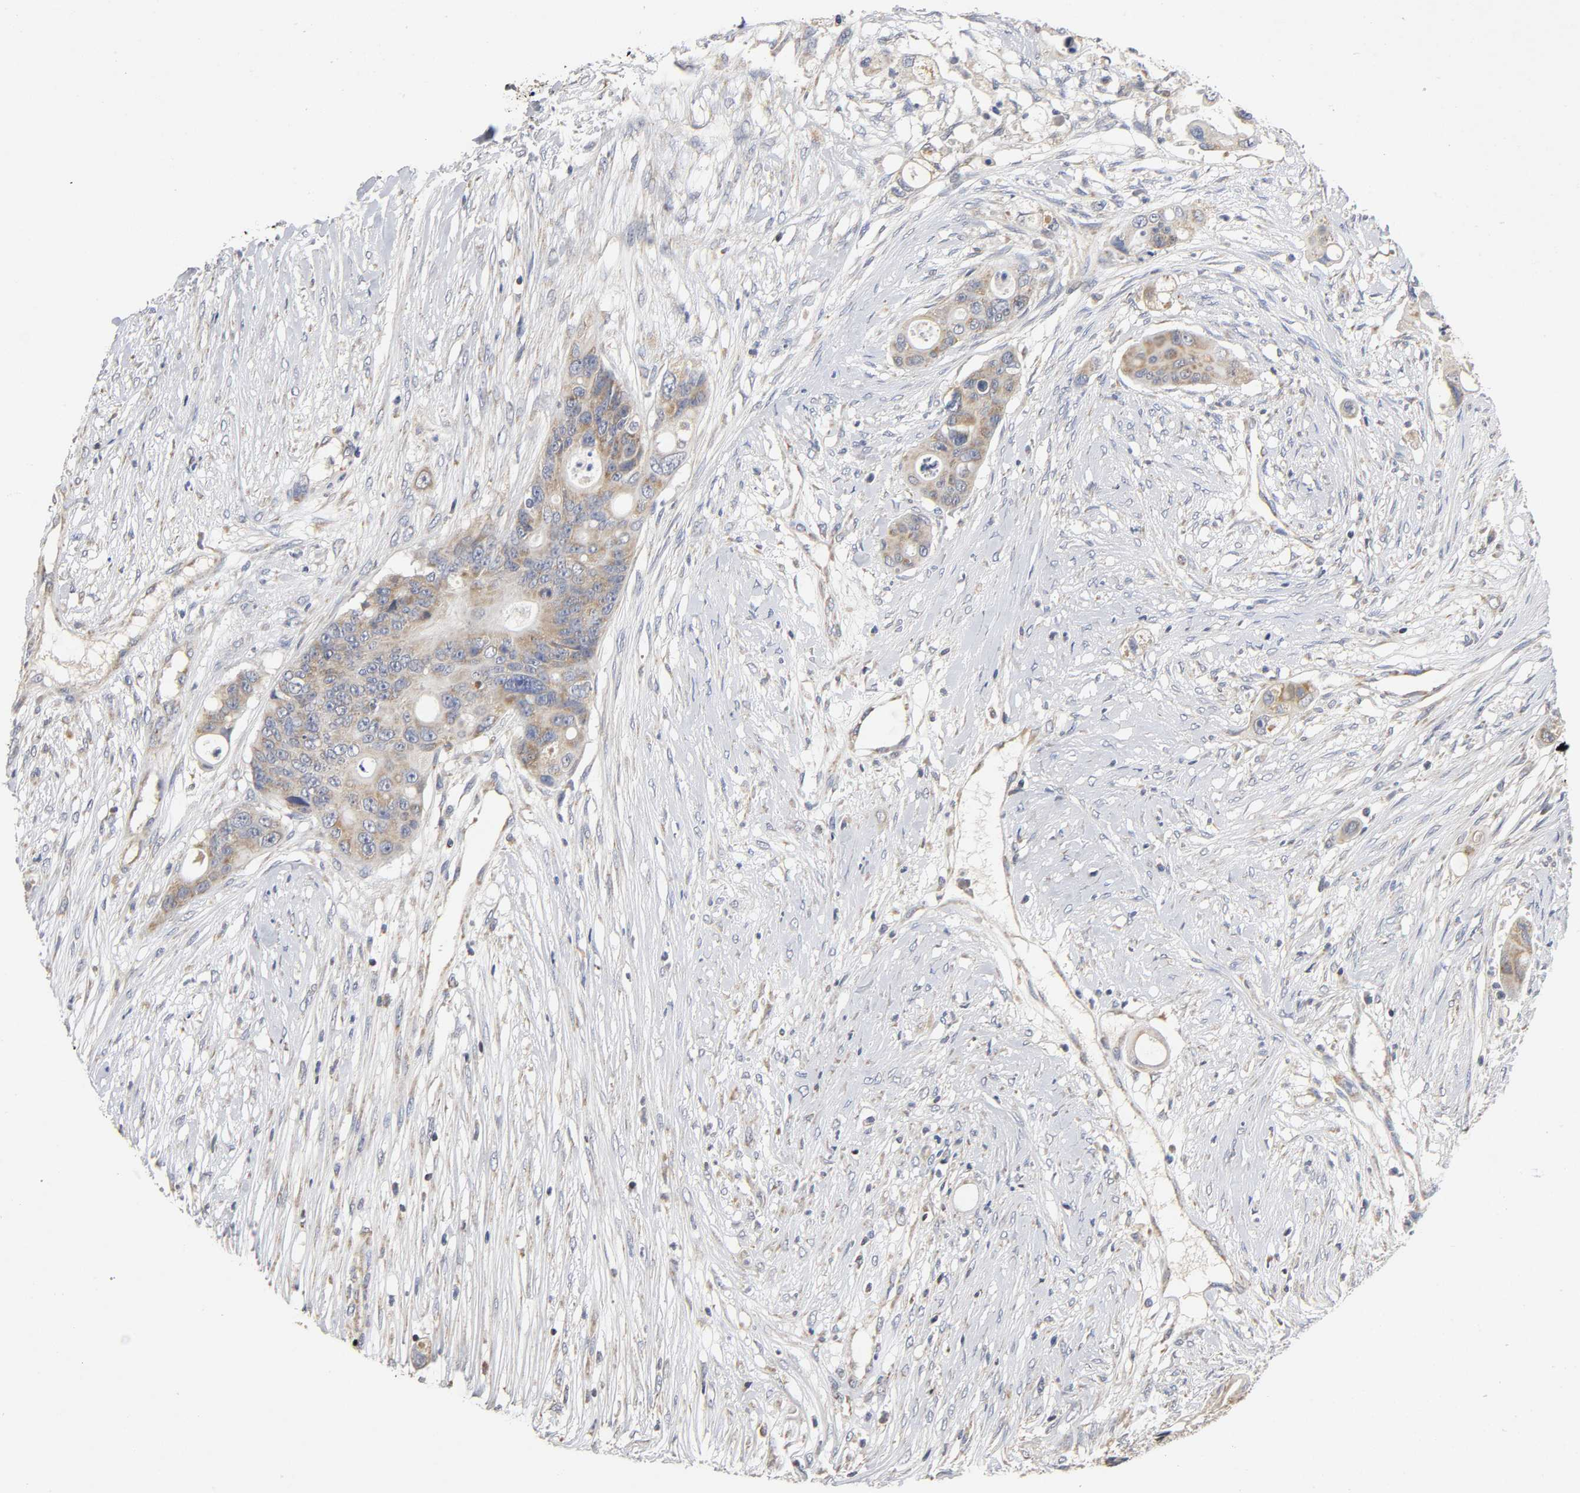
{"staining": {"intensity": "moderate", "quantity": ">75%", "location": "cytoplasmic/membranous"}, "tissue": "colorectal cancer", "cell_type": "Tumor cells", "image_type": "cancer", "snomed": [{"axis": "morphology", "description": "Adenocarcinoma, NOS"}, {"axis": "topography", "description": "Colon"}], "caption": "Moderate cytoplasmic/membranous staining is seen in about >75% of tumor cells in colorectal cancer.", "gene": "SYT16", "patient": {"sex": "female", "age": 57}}